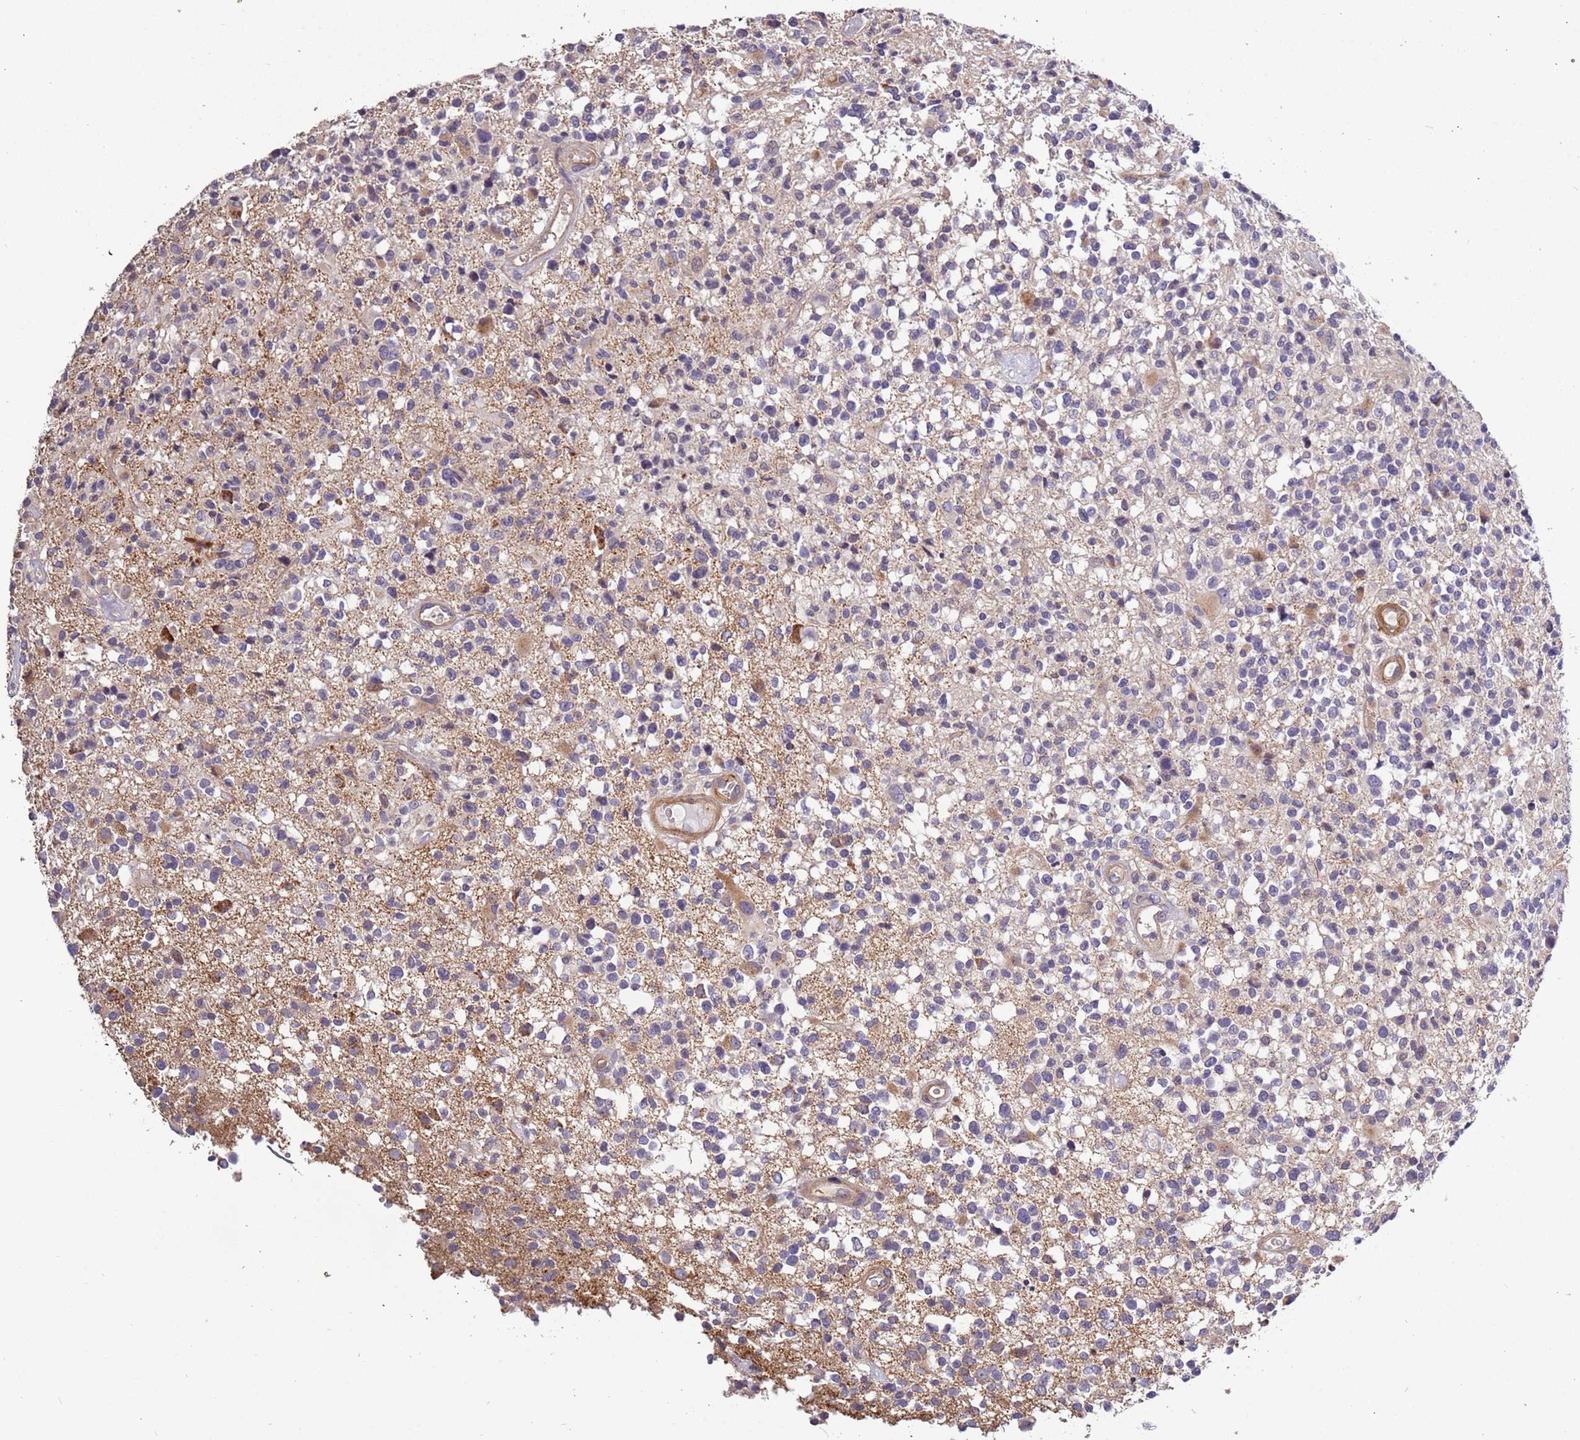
{"staining": {"intensity": "negative", "quantity": "none", "location": "none"}, "tissue": "glioma", "cell_type": "Tumor cells", "image_type": "cancer", "snomed": [{"axis": "morphology", "description": "Glioma, malignant, High grade"}, {"axis": "morphology", "description": "Glioblastoma, NOS"}, {"axis": "topography", "description": "Brain"}], "caption": "Photomicrograph shows no significant protein staining in tumor cells of glioma.", "gene": "LAMB4", "patient": {"sex": "male", "age": 60}}